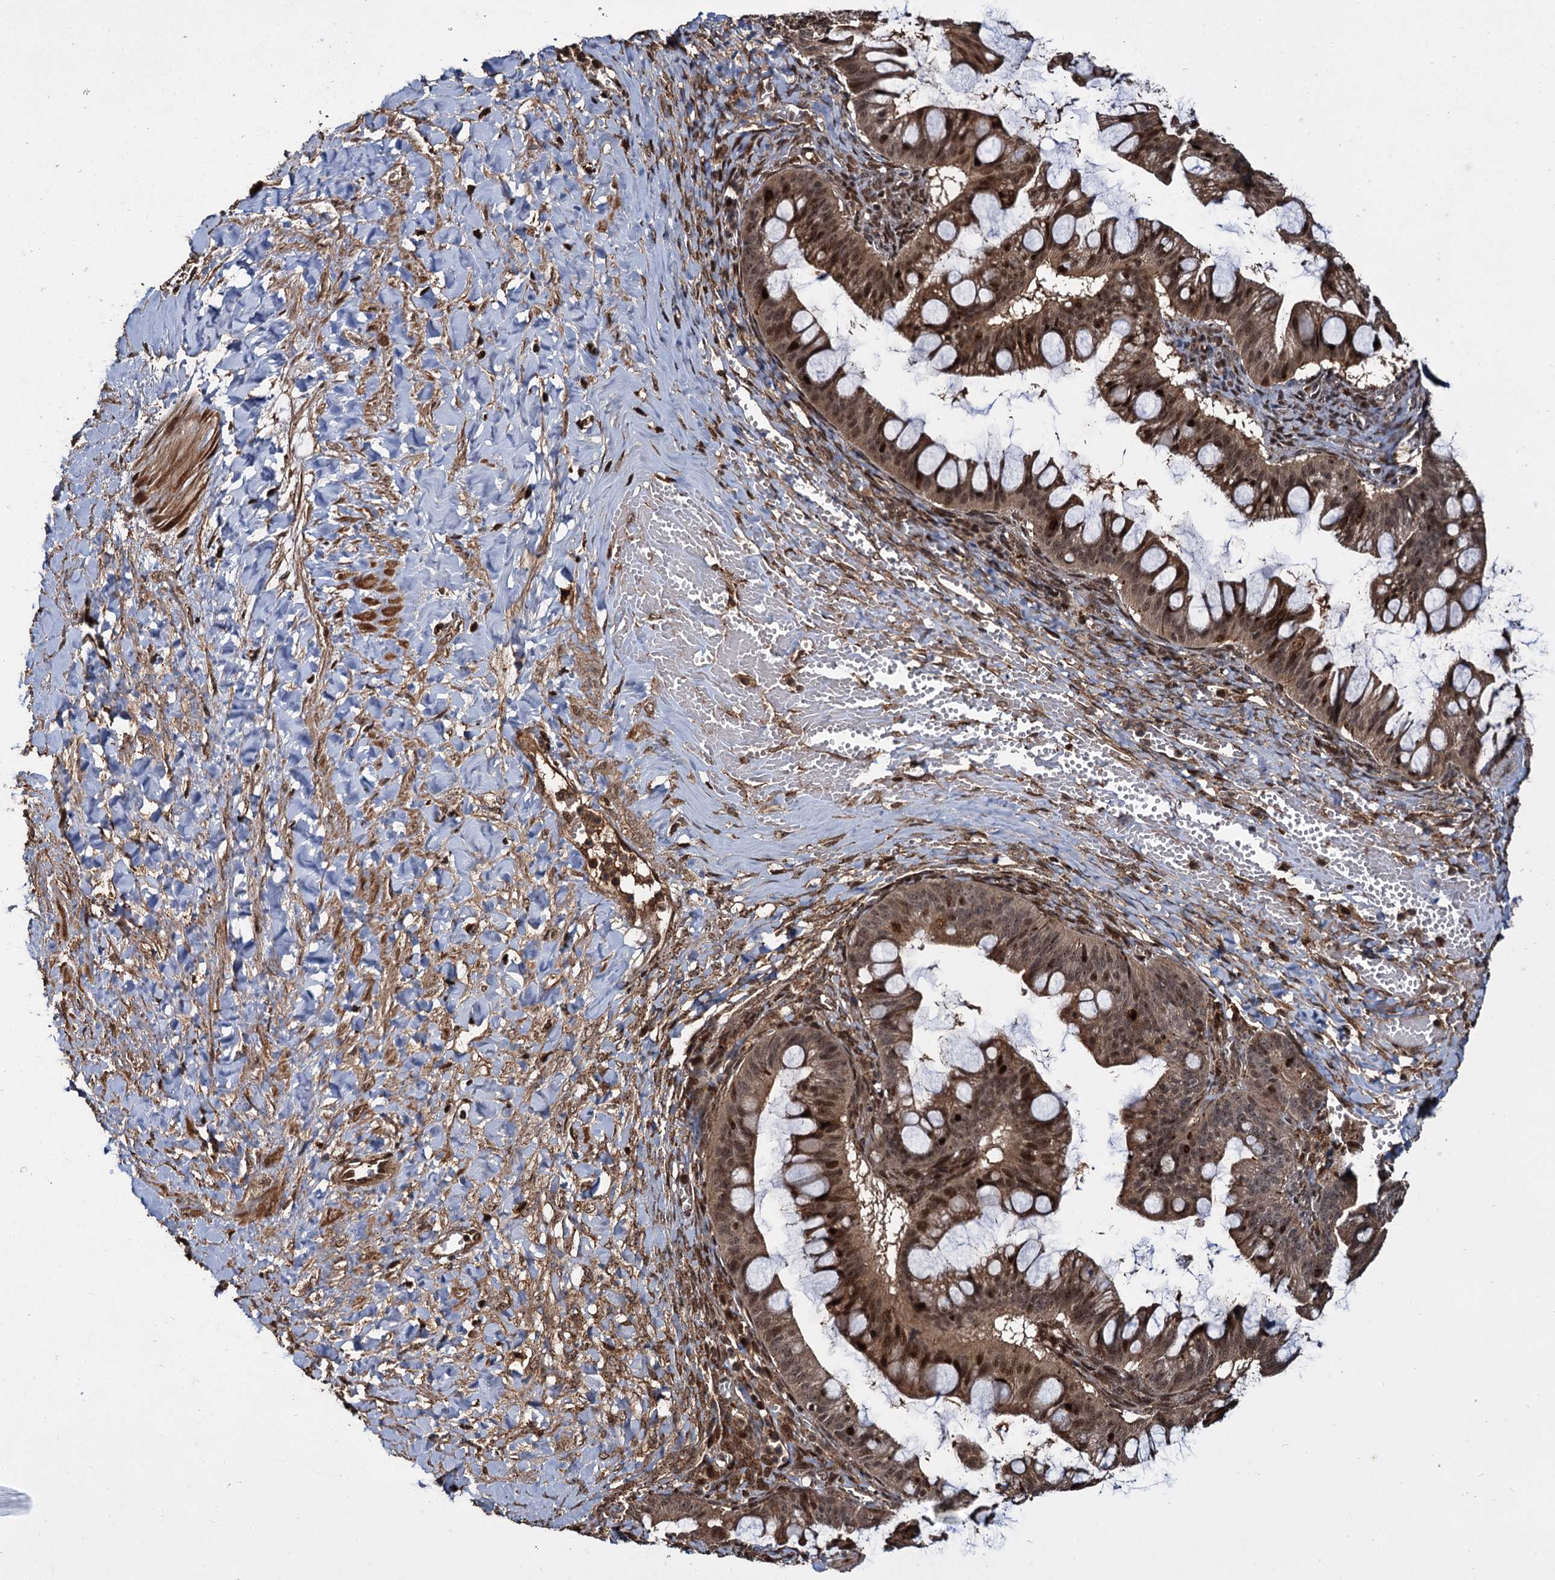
{"staining": {"intensity": "moderate", "quantity": ">75%", "location": "cytoplasmic/membranous,nuclear"}, "tissue": "ovarian cancer", "cell_type": "Tumor cells", "image_type": "cancer", "snomed": [{"axis": "morphology", "description": "Cystadenocarcinoma, mucinous, NOS"}, {"axis": "topography", "description": "Ovary"}], "caption": "Ovarian cancer stained with a brown dye displays moderate cytoplasmic/membranous and nuclear positive positivity in approximately >75% of tumor cells.", "gene": "CEP192", "patient": {"sex": "female", "age": 73}}